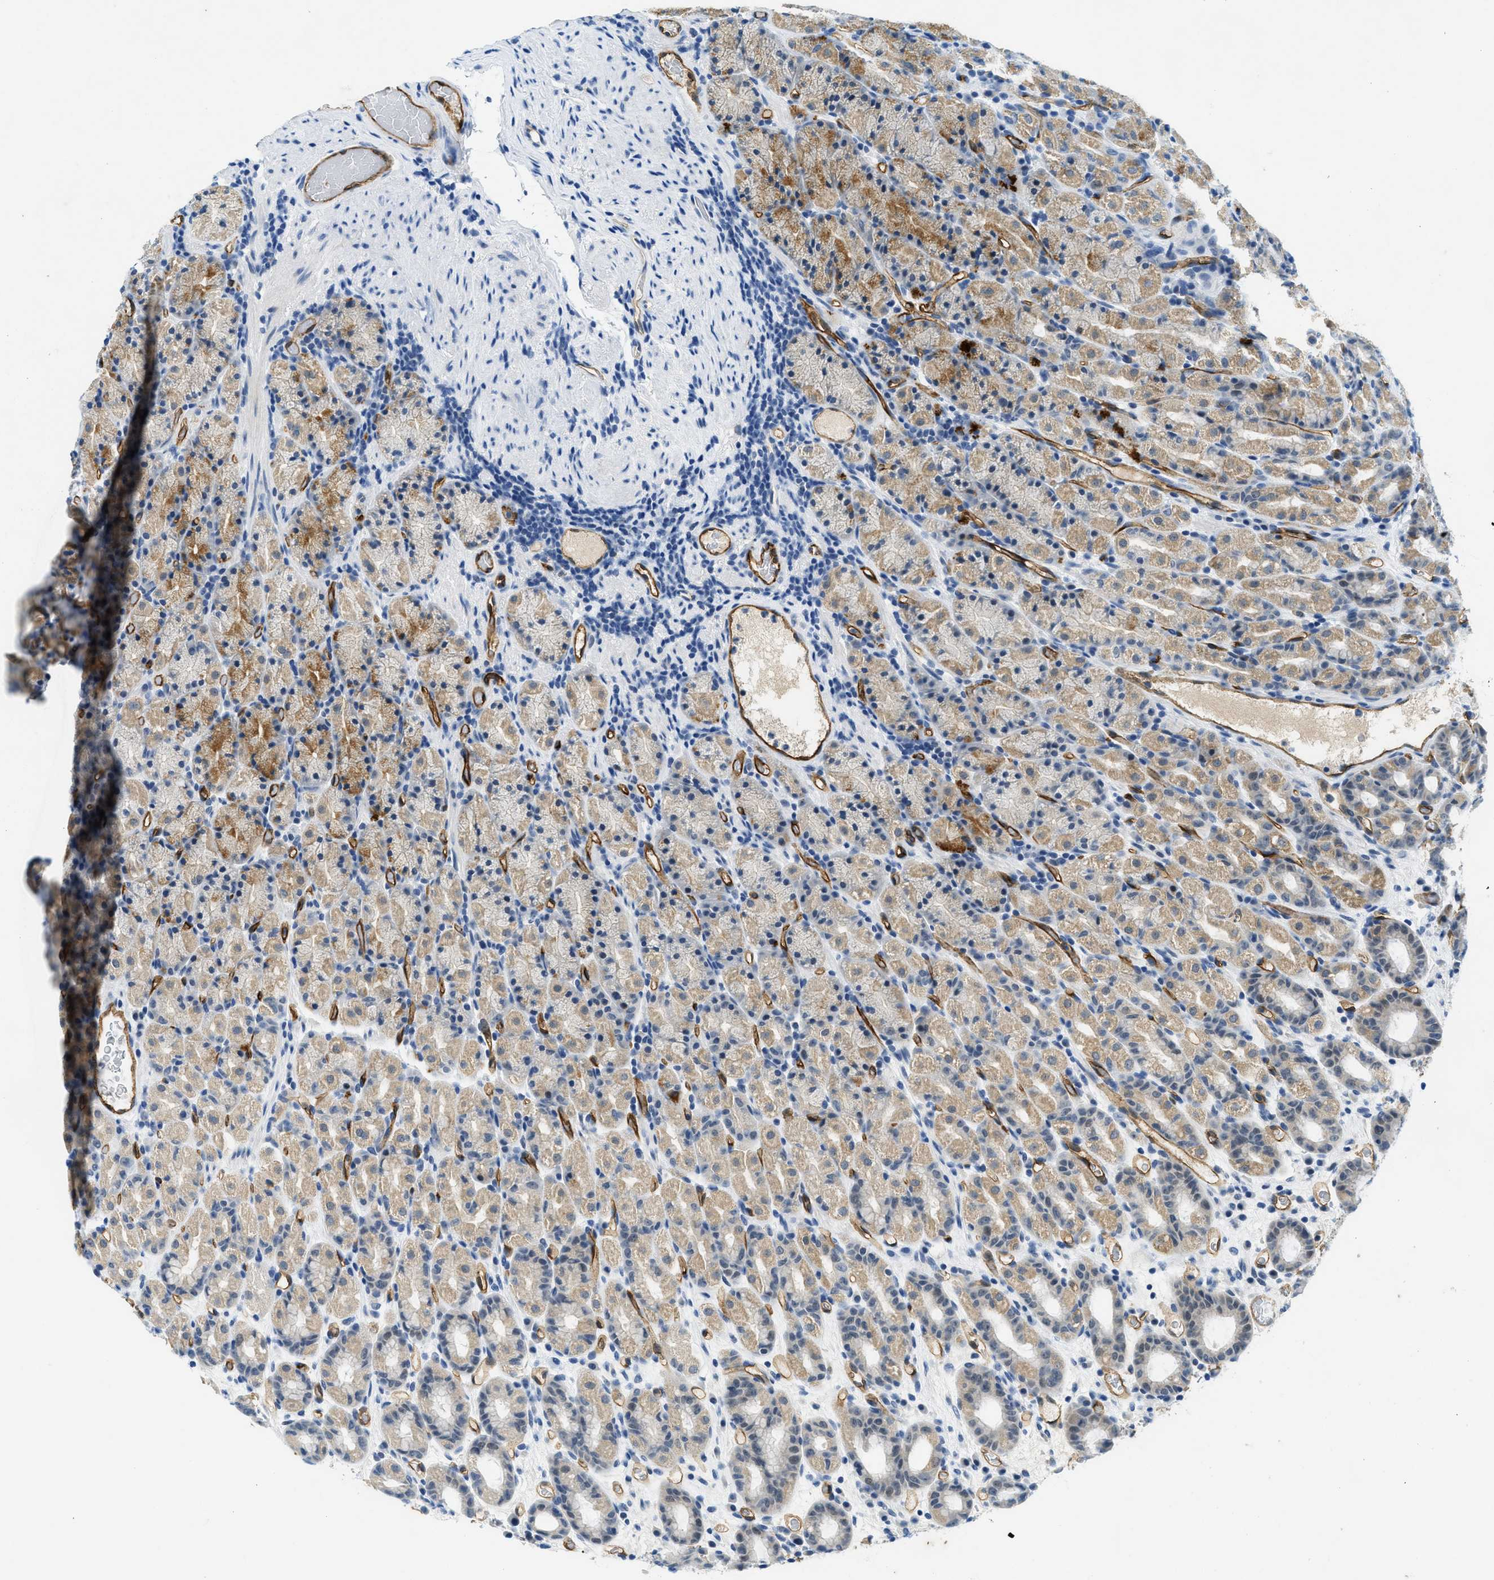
{"staining": {"intensity": "moderate", "quantity": "25%-75%", "location": "cytoplasmic/membranous"}, "tissue": "stomach", "cell_type": "Glandular cells", "image_type": "normal", "snomed": [{"axis": "morphology", "description": "Normal tissue, NOS"}, {"axis": "topography", "description": "Stomach, upper"}], "caption": "A photomicrograph showing moderate cytoplasmic/membranous positivity in about 25%-75% of glandular cells in unremarkable stomach, as visualized by brown immunohistochemical staining.", "gene": "SLCO2A1", "patient": {"sex": "male", "age": 68}}